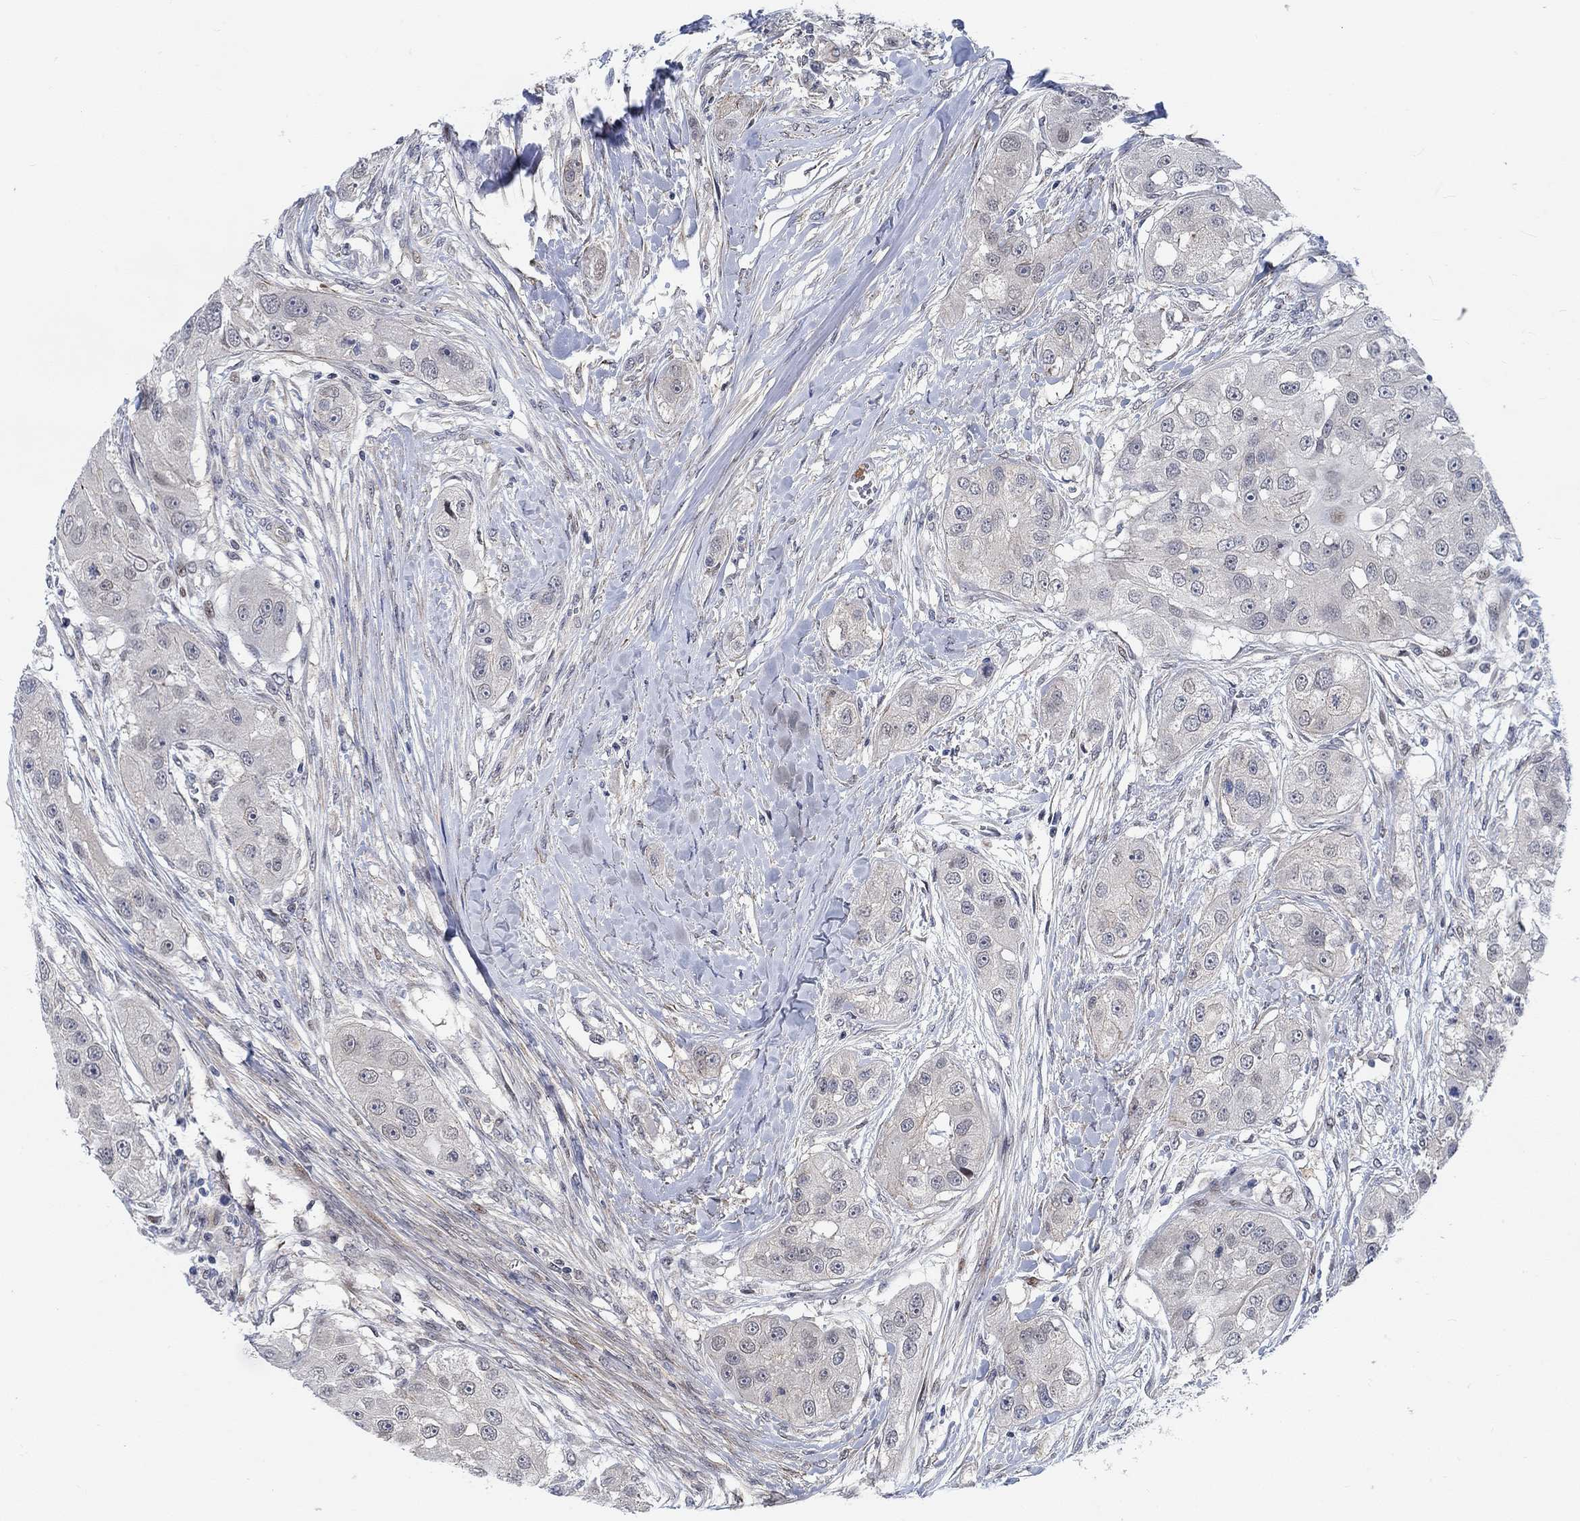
{"staining": {"intensity": "negative", "quantity": "none", "location": "none"}, "tissue": "head and neck cancer", "cell_type": "Tumor cells", "image_type": "cancer", "snomed": [{"axis": "morphology", "description": "Normal tissue, NOS"}, {"axis": "morphology", "description": "Squamous cell carcinoma, NOS"}, {"axis": "topography", "description": "Skeletal muscle"}, {"axis": "topography", "description": "Head-Neck"}], "caption": "Photomicrograph shows no protein expression in tumor cells of head and neck squamous cell carcinoma tissue.", "gene": "KCNH8", "patient": {"sex": "male", "age": 51}}